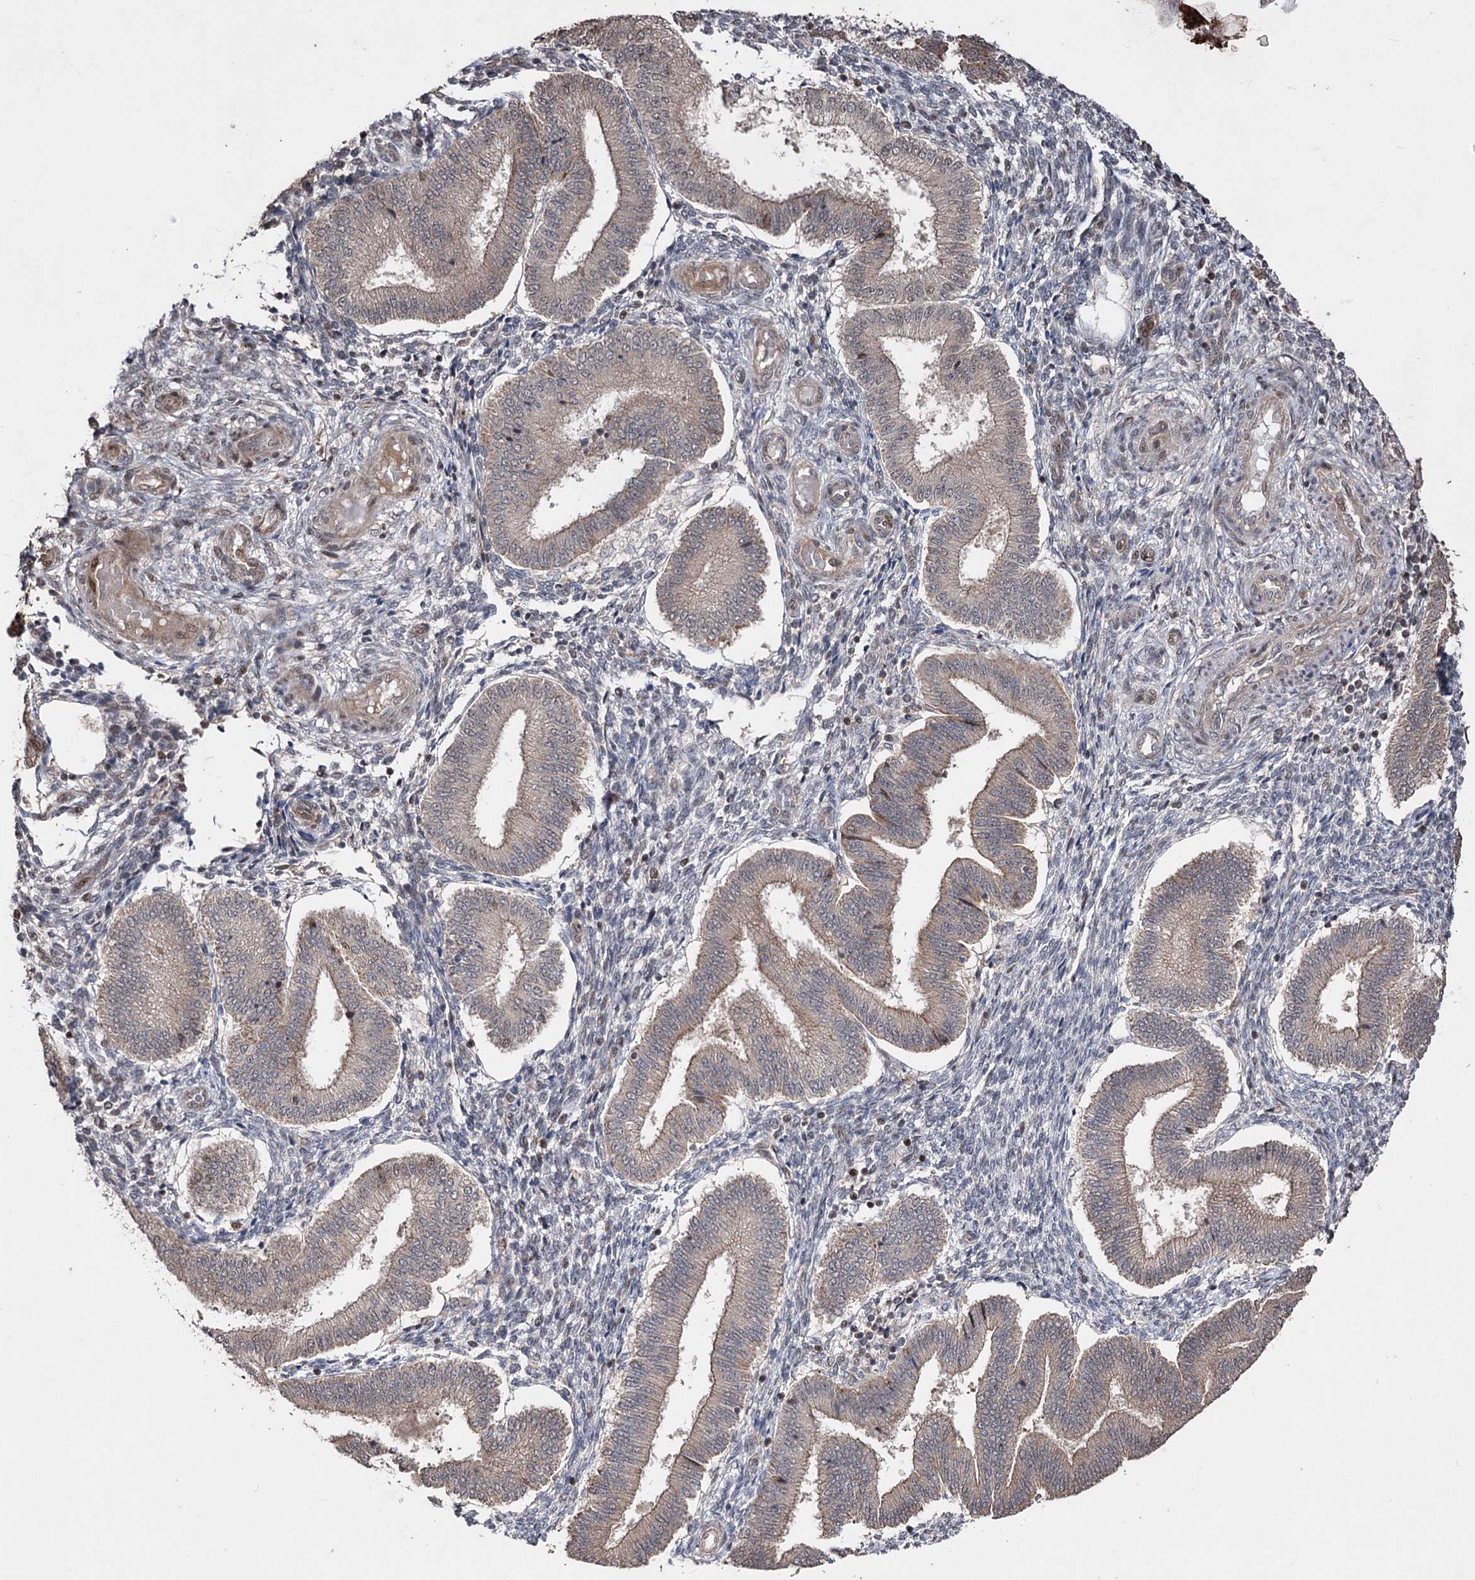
{"staining": {"intensity": "negative", "quantity": "none", "location": "none"}, "tissue": "endometrium", "cell_type": "Cells in endometrial stroma", "image_type": "normal", "snomed": [{"axis": "morphology", "description": "Normal tissue, NOS"}, {"axis": "topography", "description": "Endometrium"}], "caption": "Immunohistochemical staining of normal human endometrium reveals no significant expression in cells in endometrial stroma. (IHC, brightfield microscopy, high magnification).", "gene": "CPNE8", "patient": {"sex": "female", "age": 39}}